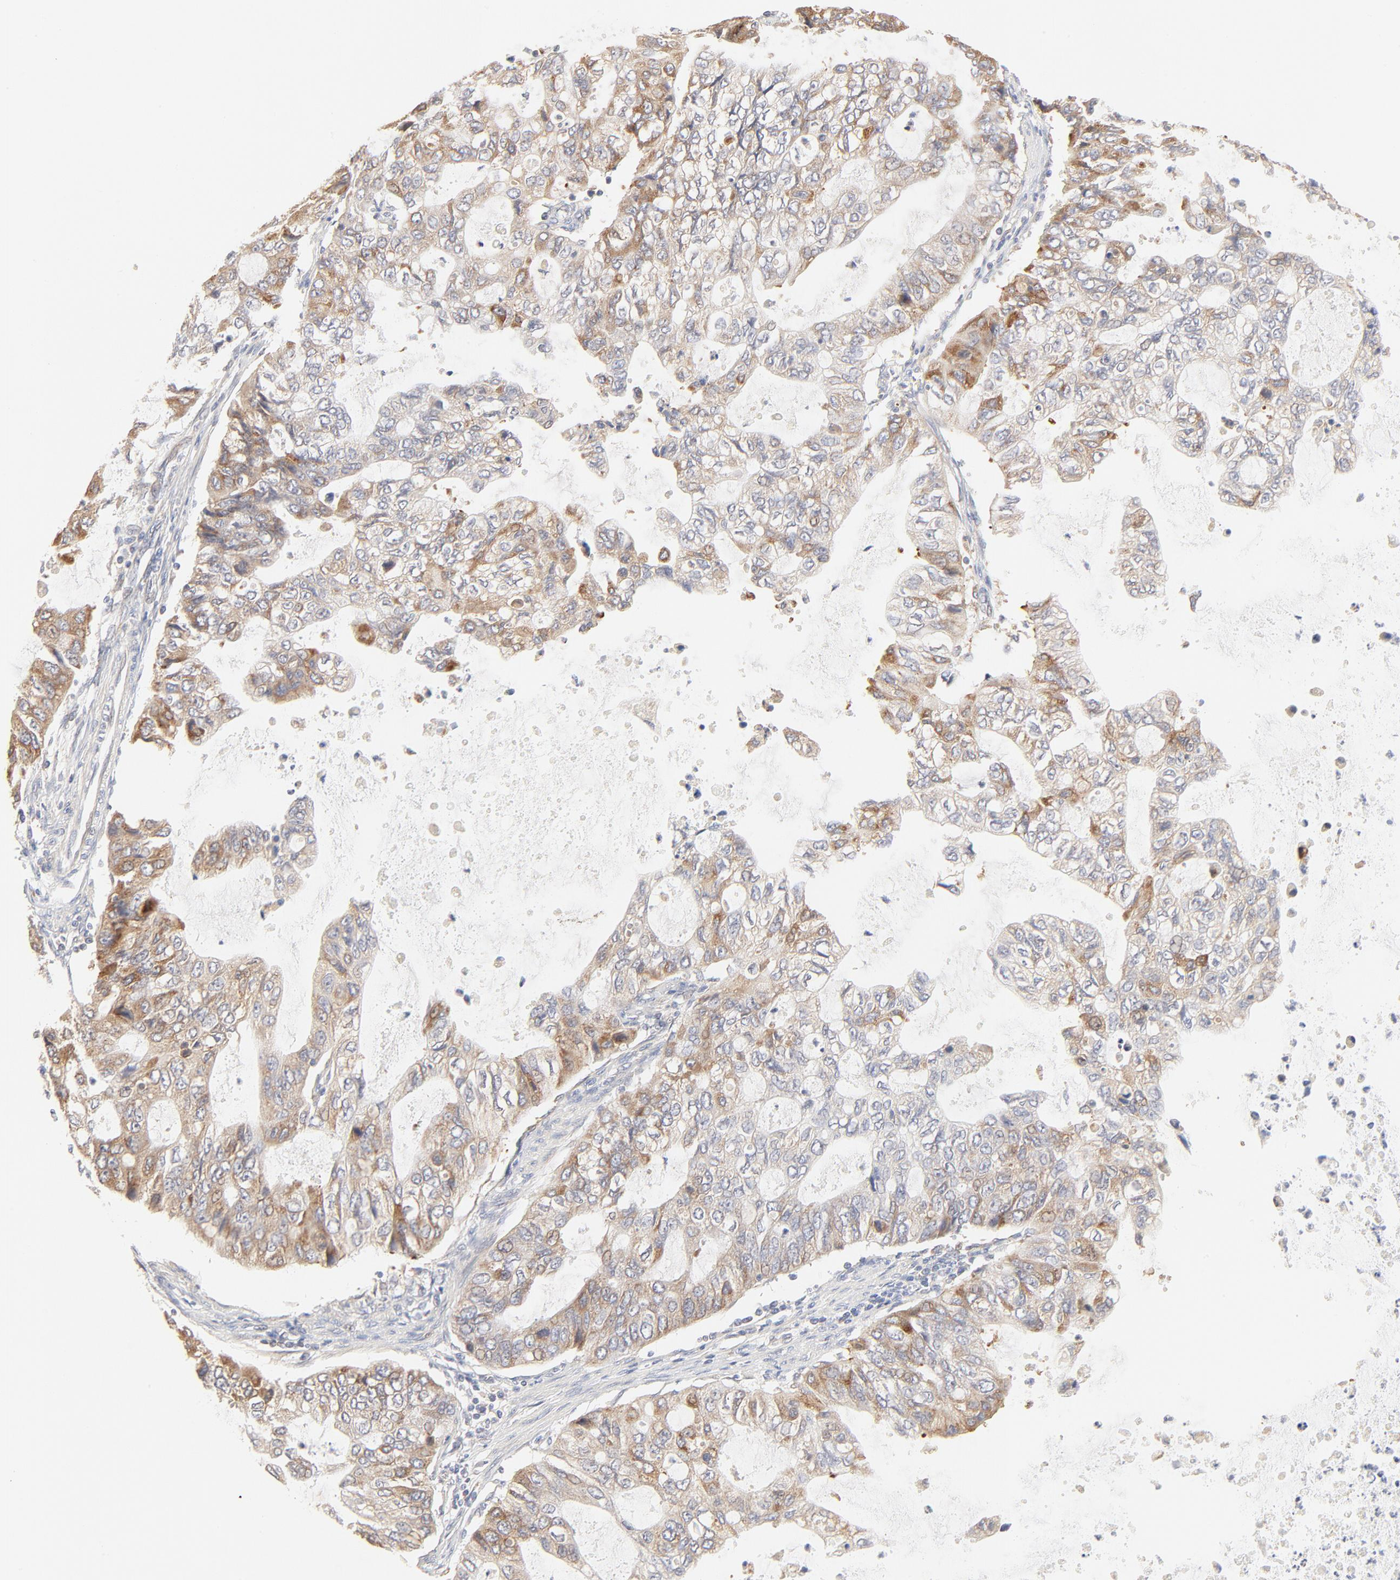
{"staining": {"intensity": "weak", "quantity": ">75%", "location": "cytoplasmic/membranous"}, "tissue": "stomach cancer", "cell_type": "Tumor cells", "image_type": "cancer", "snomed": [{"axis": "morphology", "description": "Adenocarcinoma, NOS"}, {"axis": "topography", "description": "Stomach, upper"}], "caption": "Human stomach cancer stained with a protein marker displays weak staining in tumor cells.", "gene": "PARP12", "patient": {"sex": "female", "age": 52}}